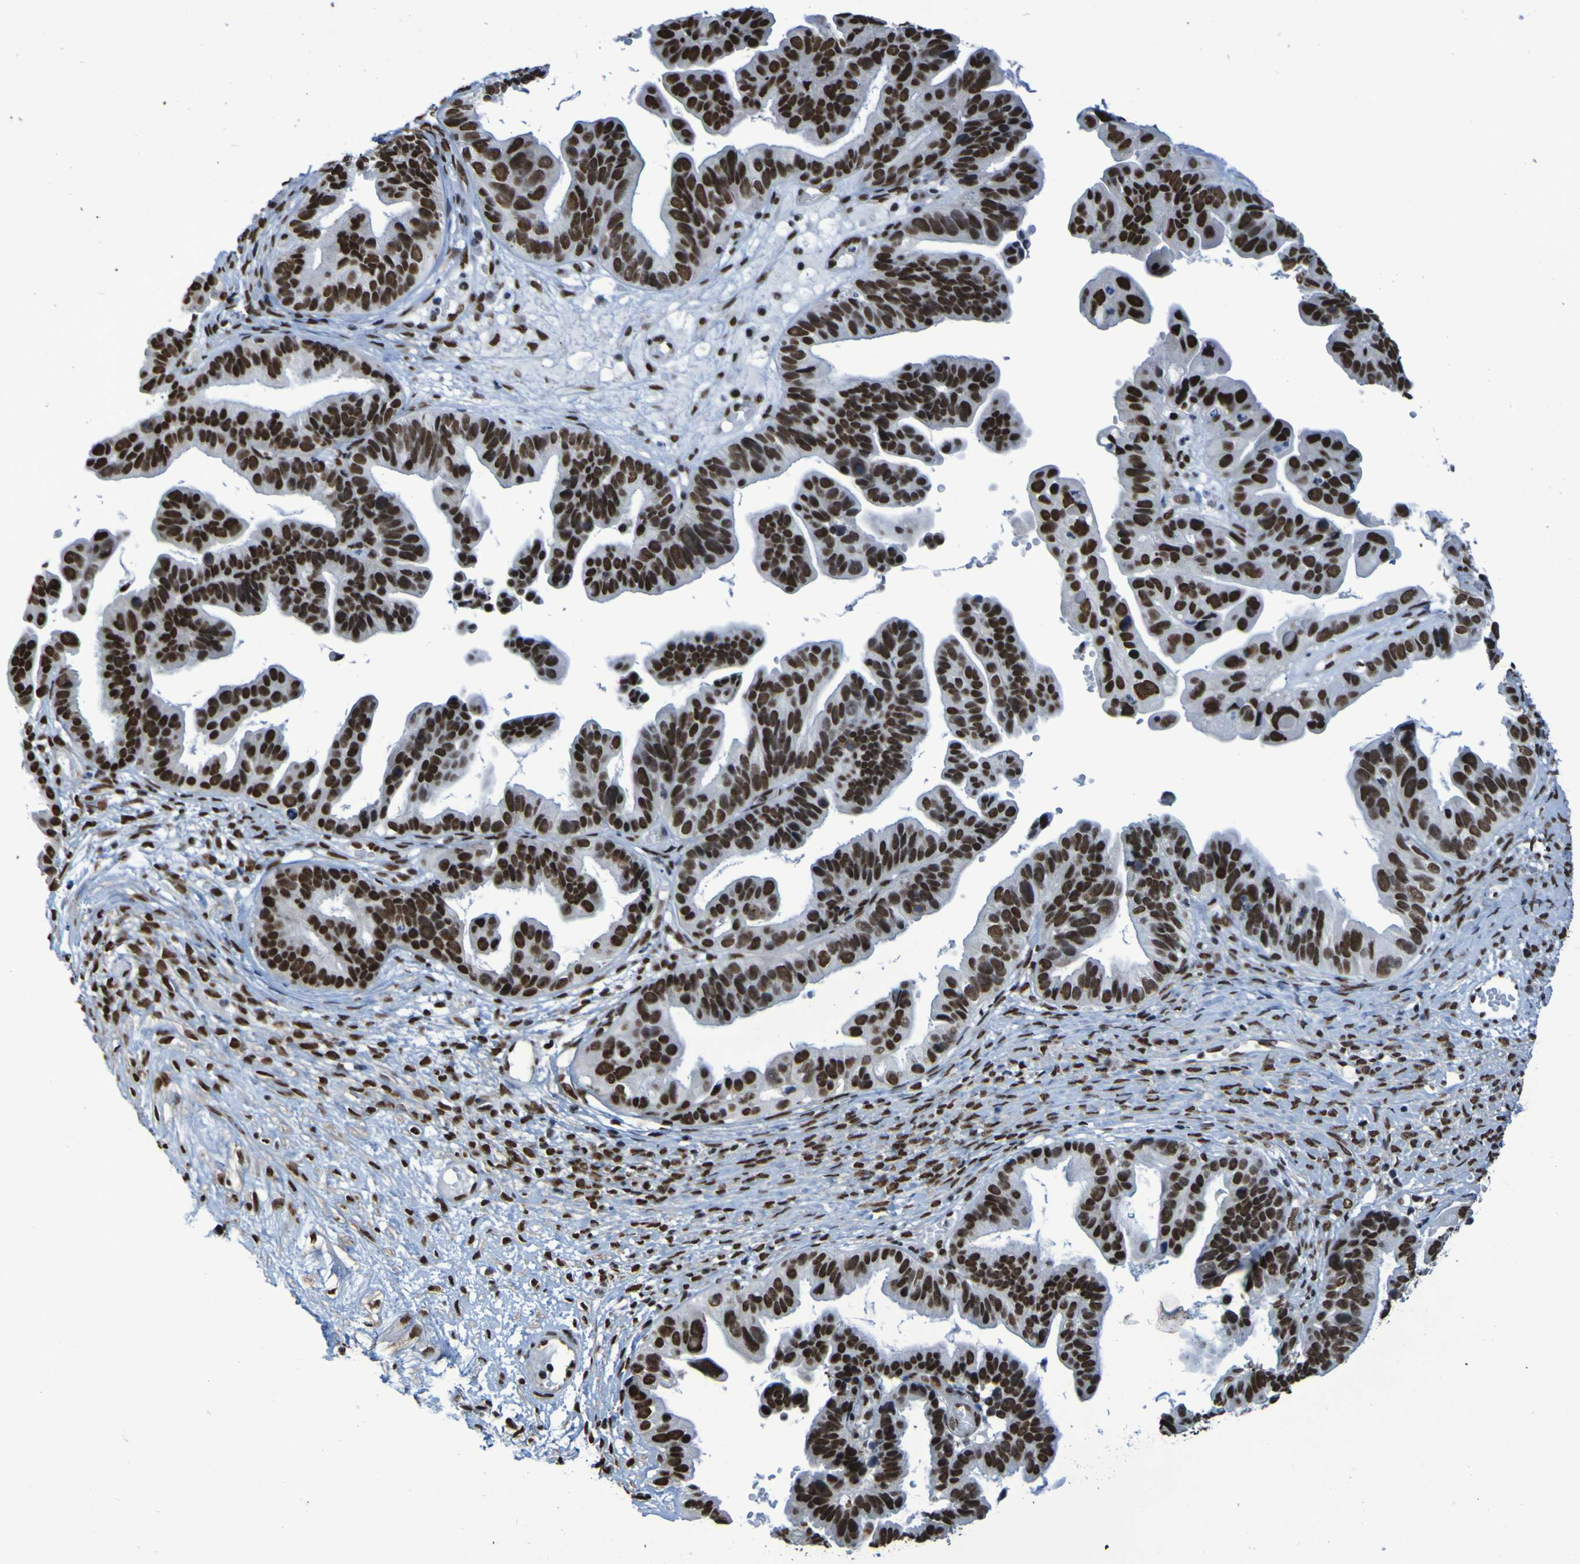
{"staining": {"intensity": "strong", "quantity": ">75%", "location": "nuclear"}, "tissue": "ovarian cancer", "cell_type": "Tumor cells", "image_type": "cancer", "snomed": [{"axis": "morphology", "description": "Cystadenocarcinoma, serous, NOS"}, {"axis": "topography", "description": "Ovary"}], "caption": "Immunohistochemical staining of ovarian cancer (serous cystadenocarcinoma) reveals strong nuclear protein staining in approximately >75% of tumor cells.", "gene": "HNRNPR", "patient": {"sex": "female", "age": 56}}